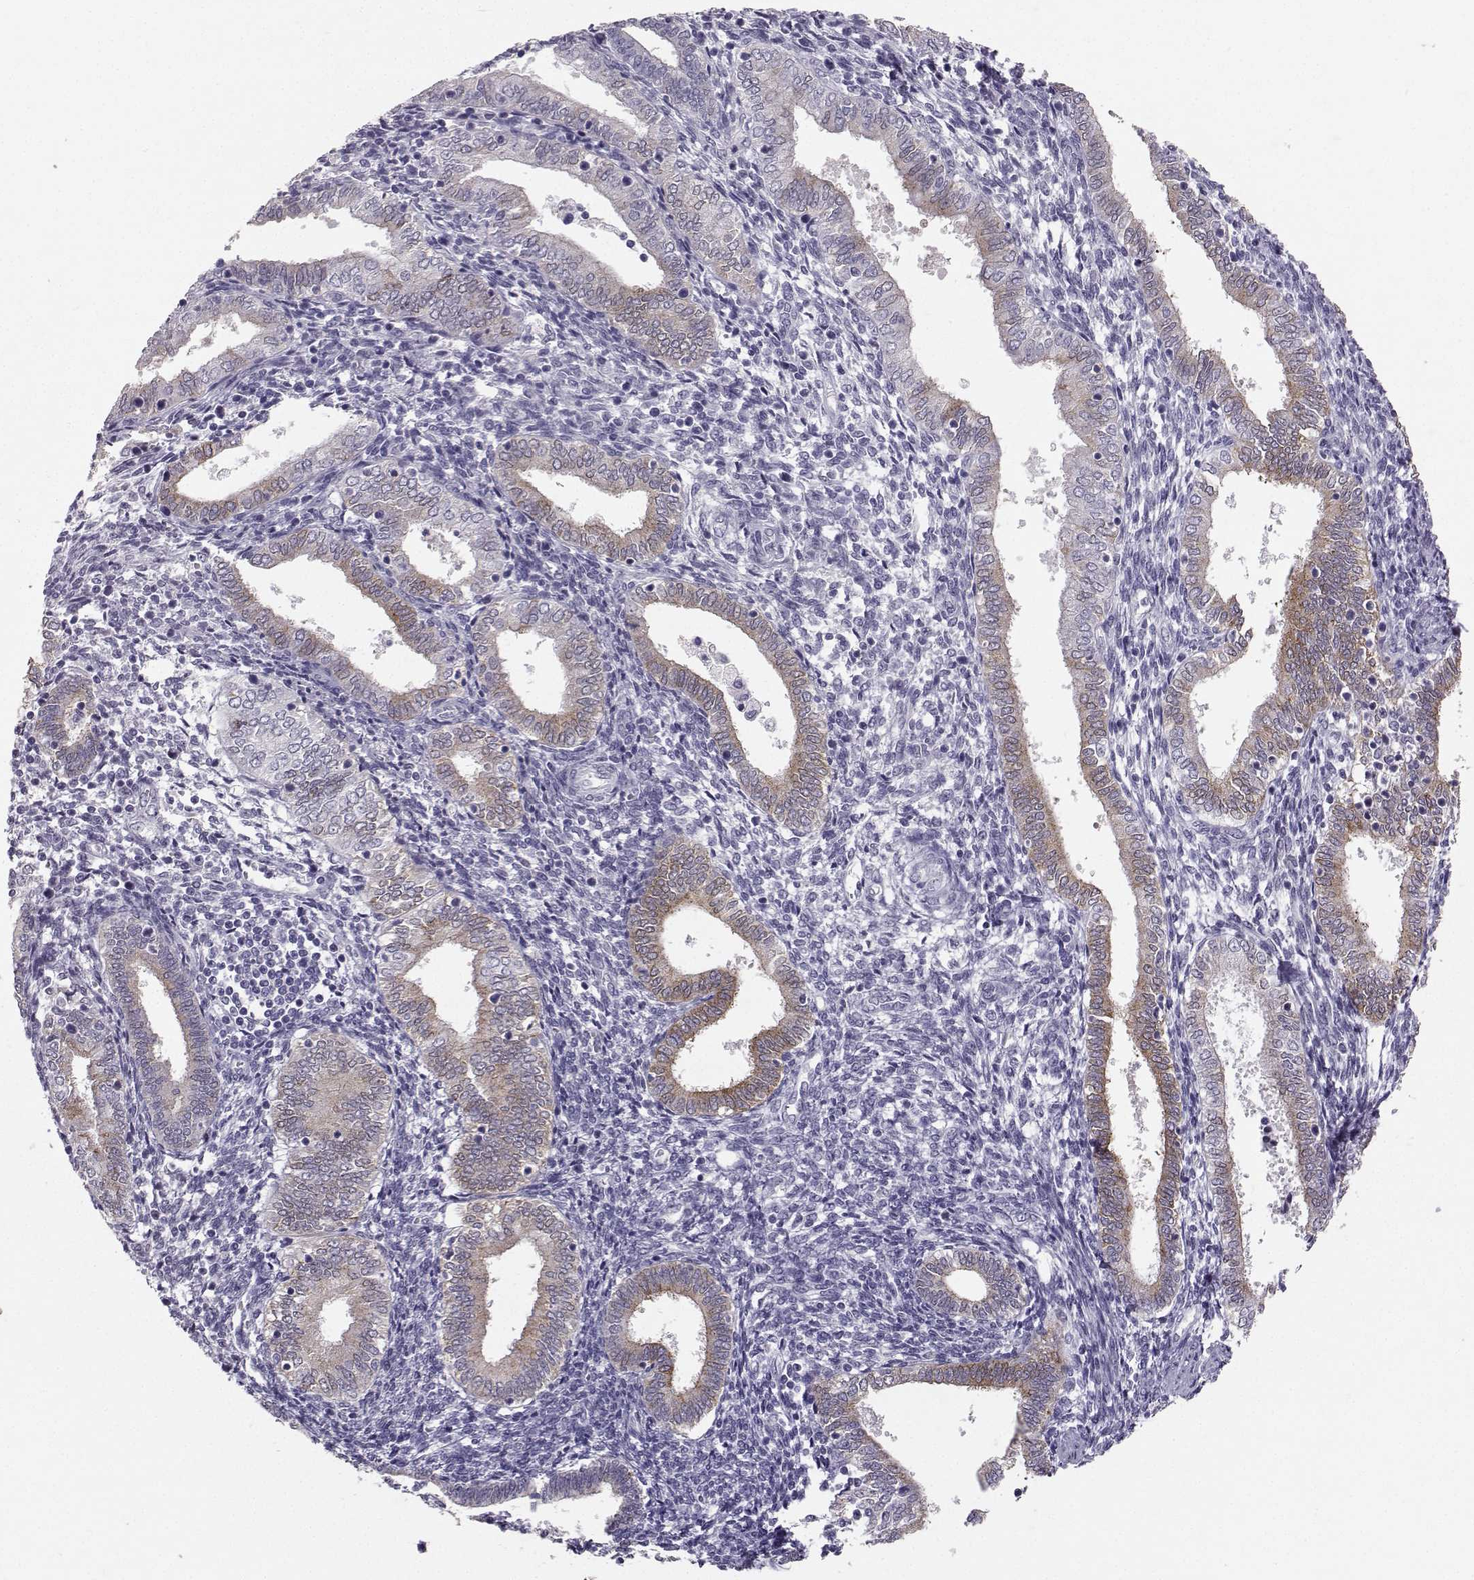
{"staining": {"intensity": "negative", "quantity": "none", "location": "none"}, "tissue": "endometrium", "cell_type": "Cells in endometrial stroma", "image_type": "normal", "snomed": [{"axis": "morphology", "description": "Normal tissue, NOS"}, {"axis": "topography", "description": "Endometrium"}], "caption": "IHC of normal human endometrium displays no expression in cells in endometrial stroma. (Immunohistochemistry, brightfield microscopy, high magnification).", "gene": "PKP2", "patient": {"sex": "female", "age": 42}}